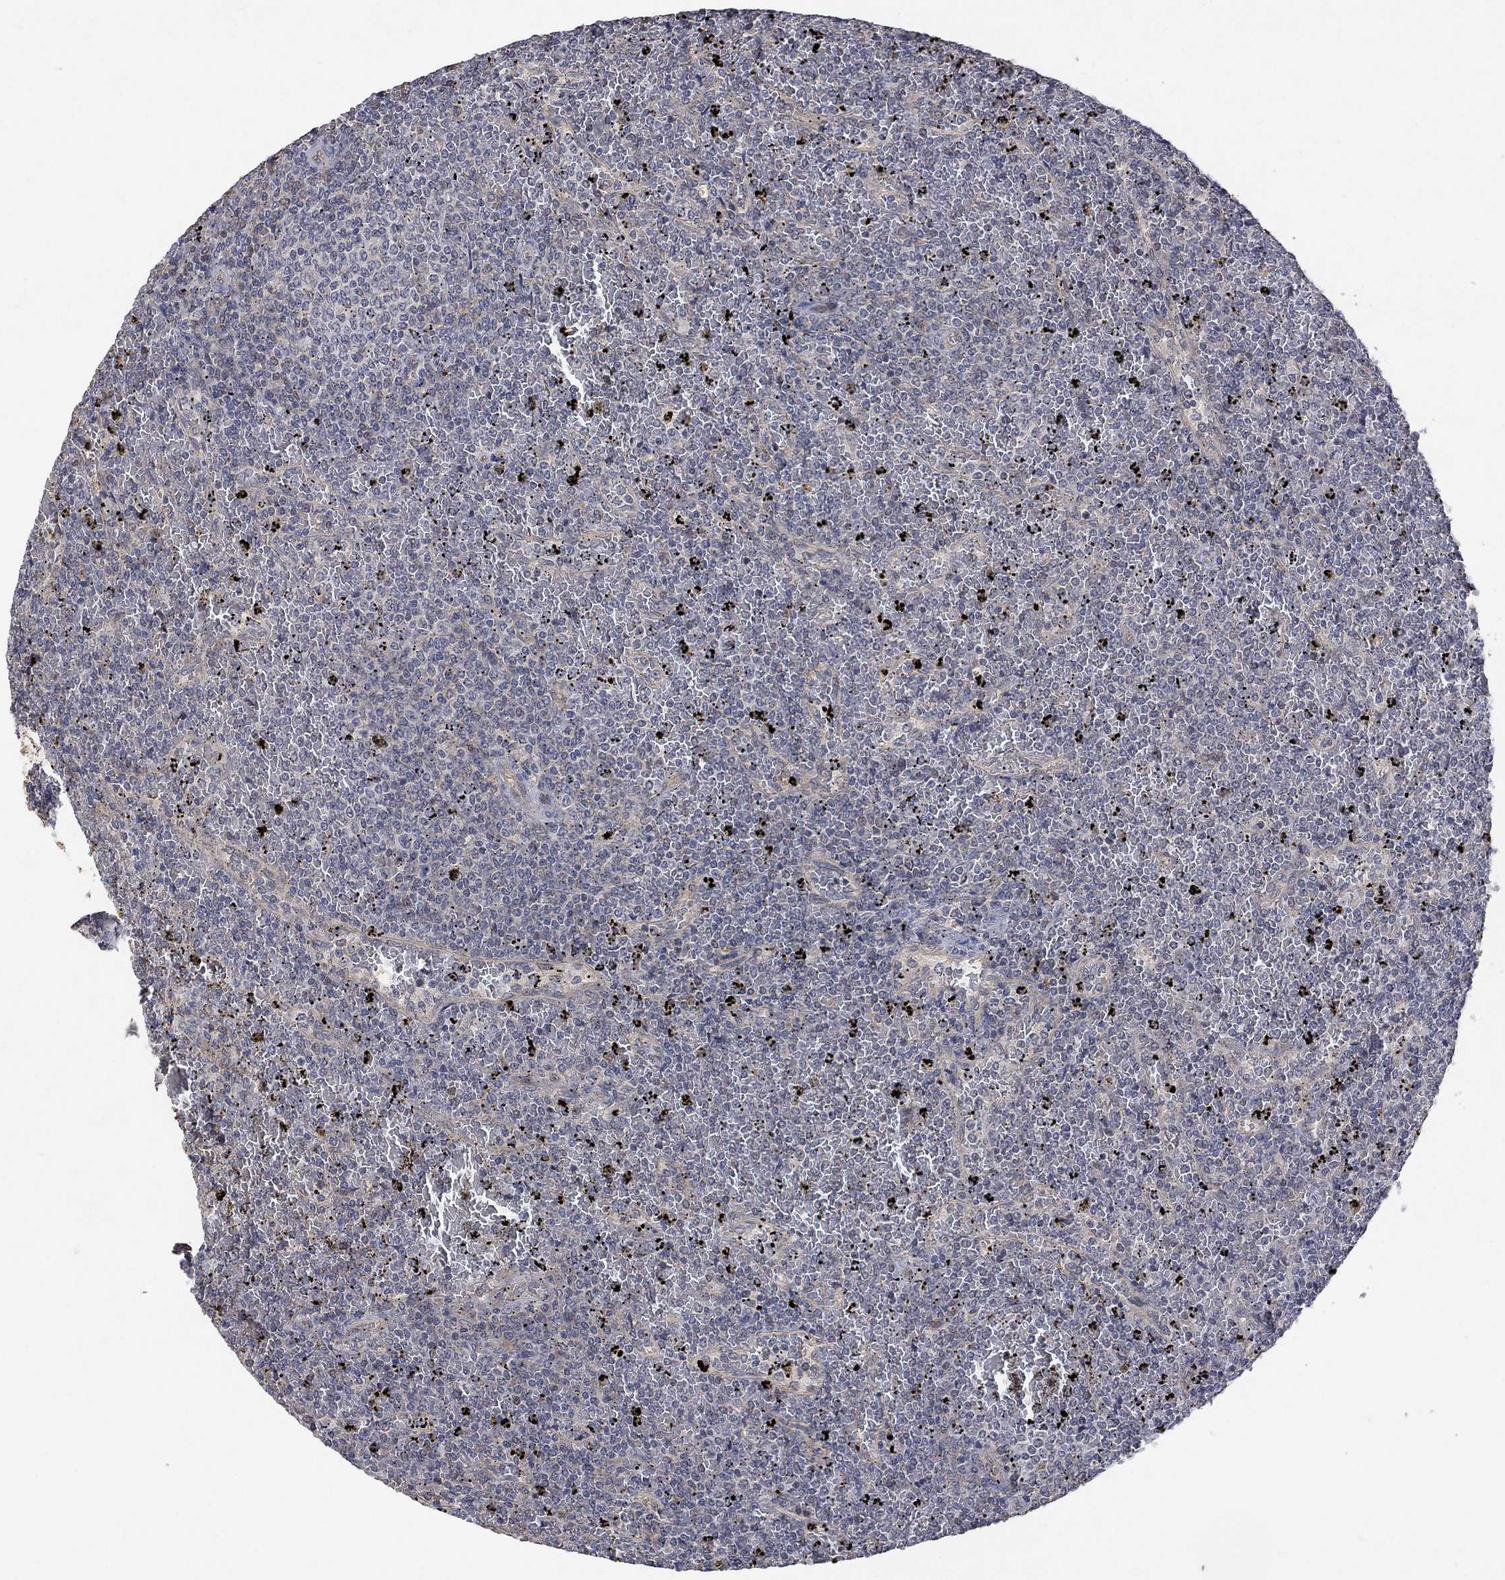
{"staining": {"intensity": "negative", "quantity": "none", "location": "none"}, "tissue": "lymphoma", "cell_type": "Tumor cells", "image_type": "cancer", "snomed": [{"axis": "morphology", "description": "Malignant lymphoma, non-Hodgkin's type, Low grade"}, {"axis": "topography", "description": "Spleen"}], "caption": "DAB (3,3'-diaminobenzidine) immunohistochemical staining of low-grade malignant lymphoma, non-Hodgkin's type demonstrates no significant expression in tumor cells.", "gene": "GRIN2D", "patient": {"sex": "female", "age": 77}}